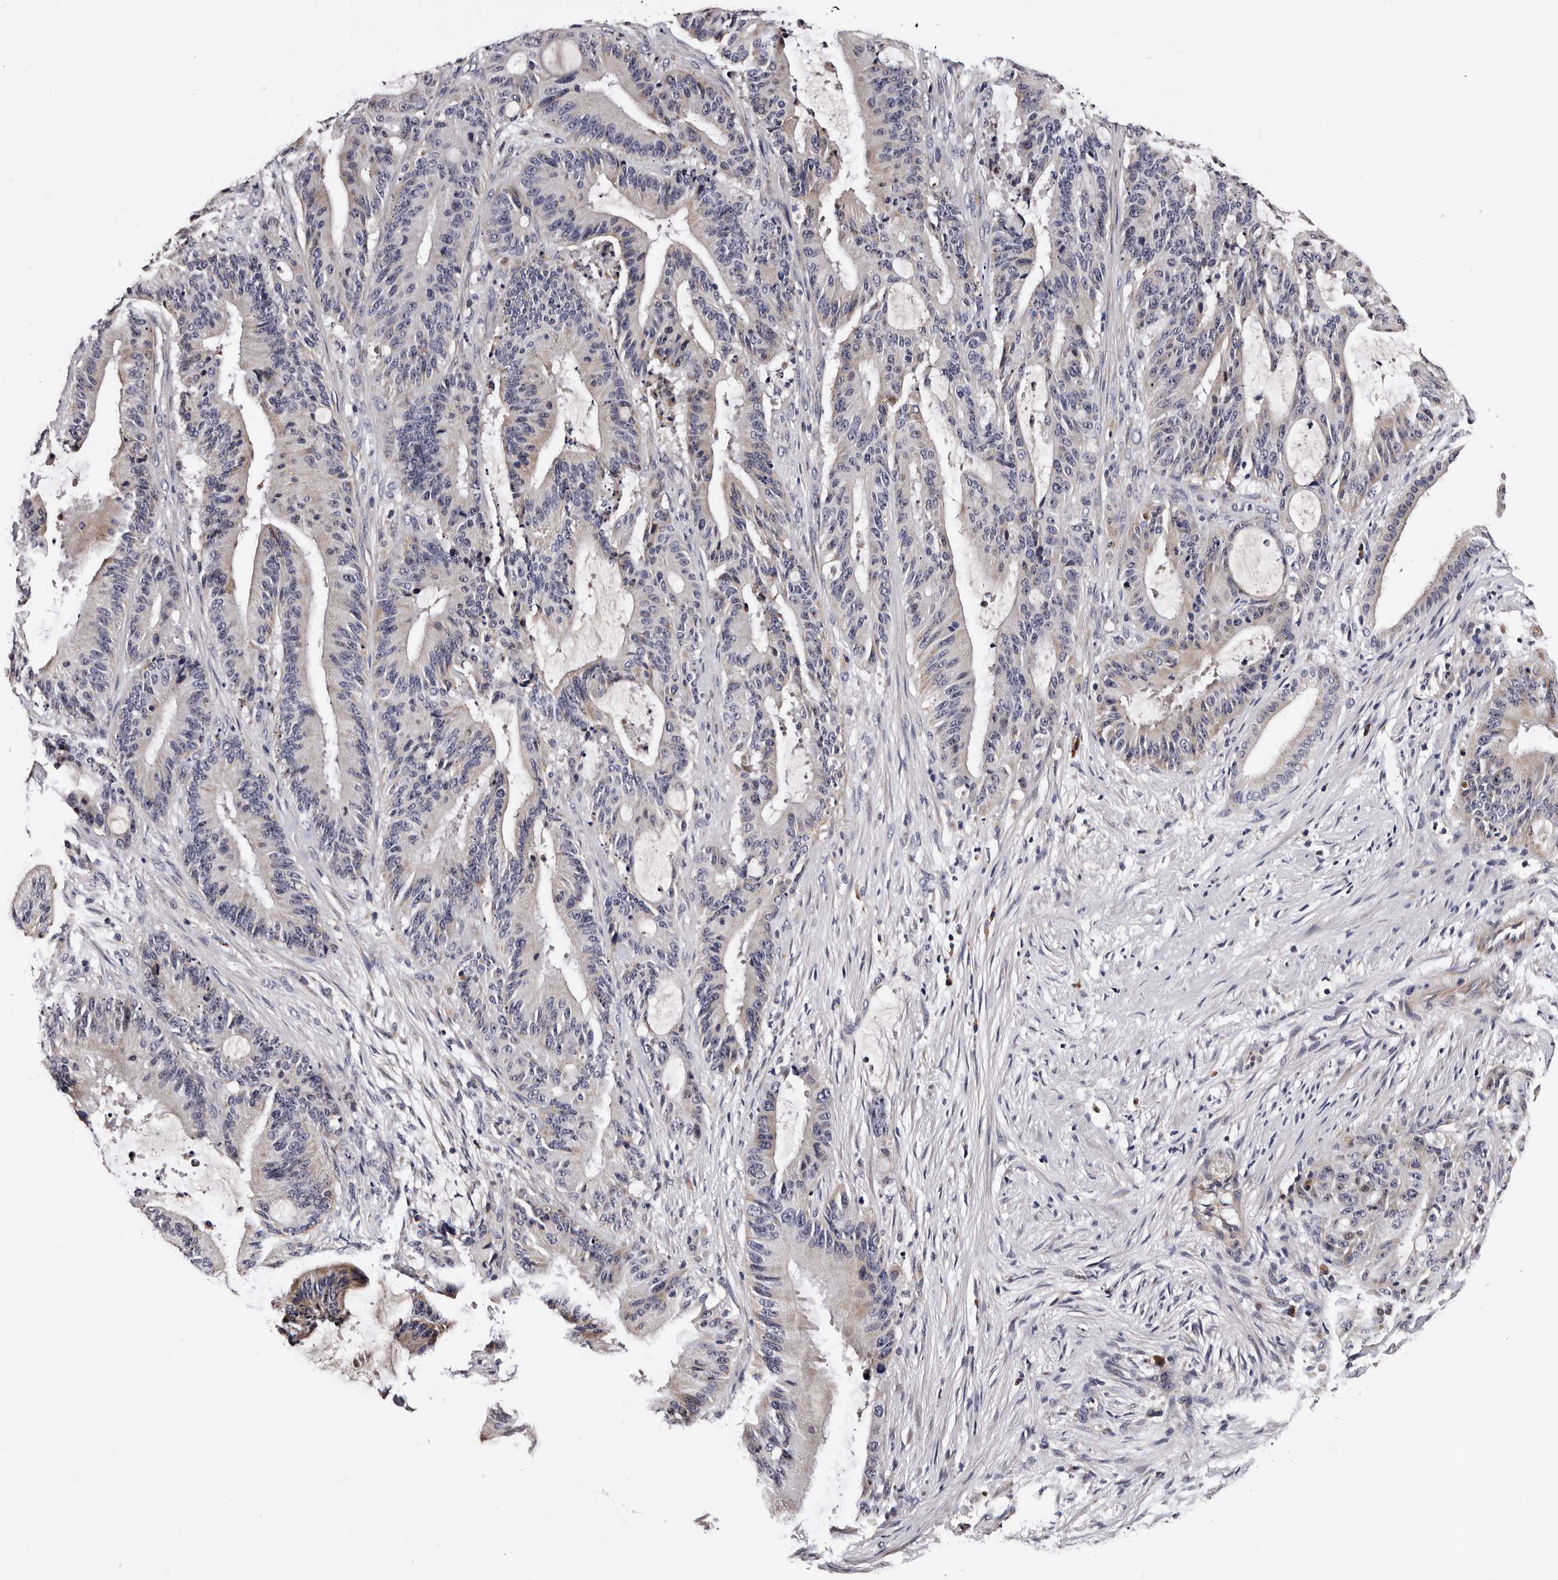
{"staining": {"intensity": "weak", "quantity": "<25%", "location": "cytoplasmic/membranous"}, "tissue": "liver cancer", "cell_type": "Tumor cells", "image_type": "cancer", "snomed": [{"axis": "morphology", "description": "Normal tissue, NOS"}, {"axis": "morphology", "description": "Cholangiocarcinoma"}, {"axis": "topography", "description": "Liver"}, {"axis": "topography", "description": "Peripheral nerve tissue"}], "caption": "An image of human liver cancer is negative for staining in tumor cells.", "gene": "TAF4B", "patient": {"sex": "female", "age": 73}}